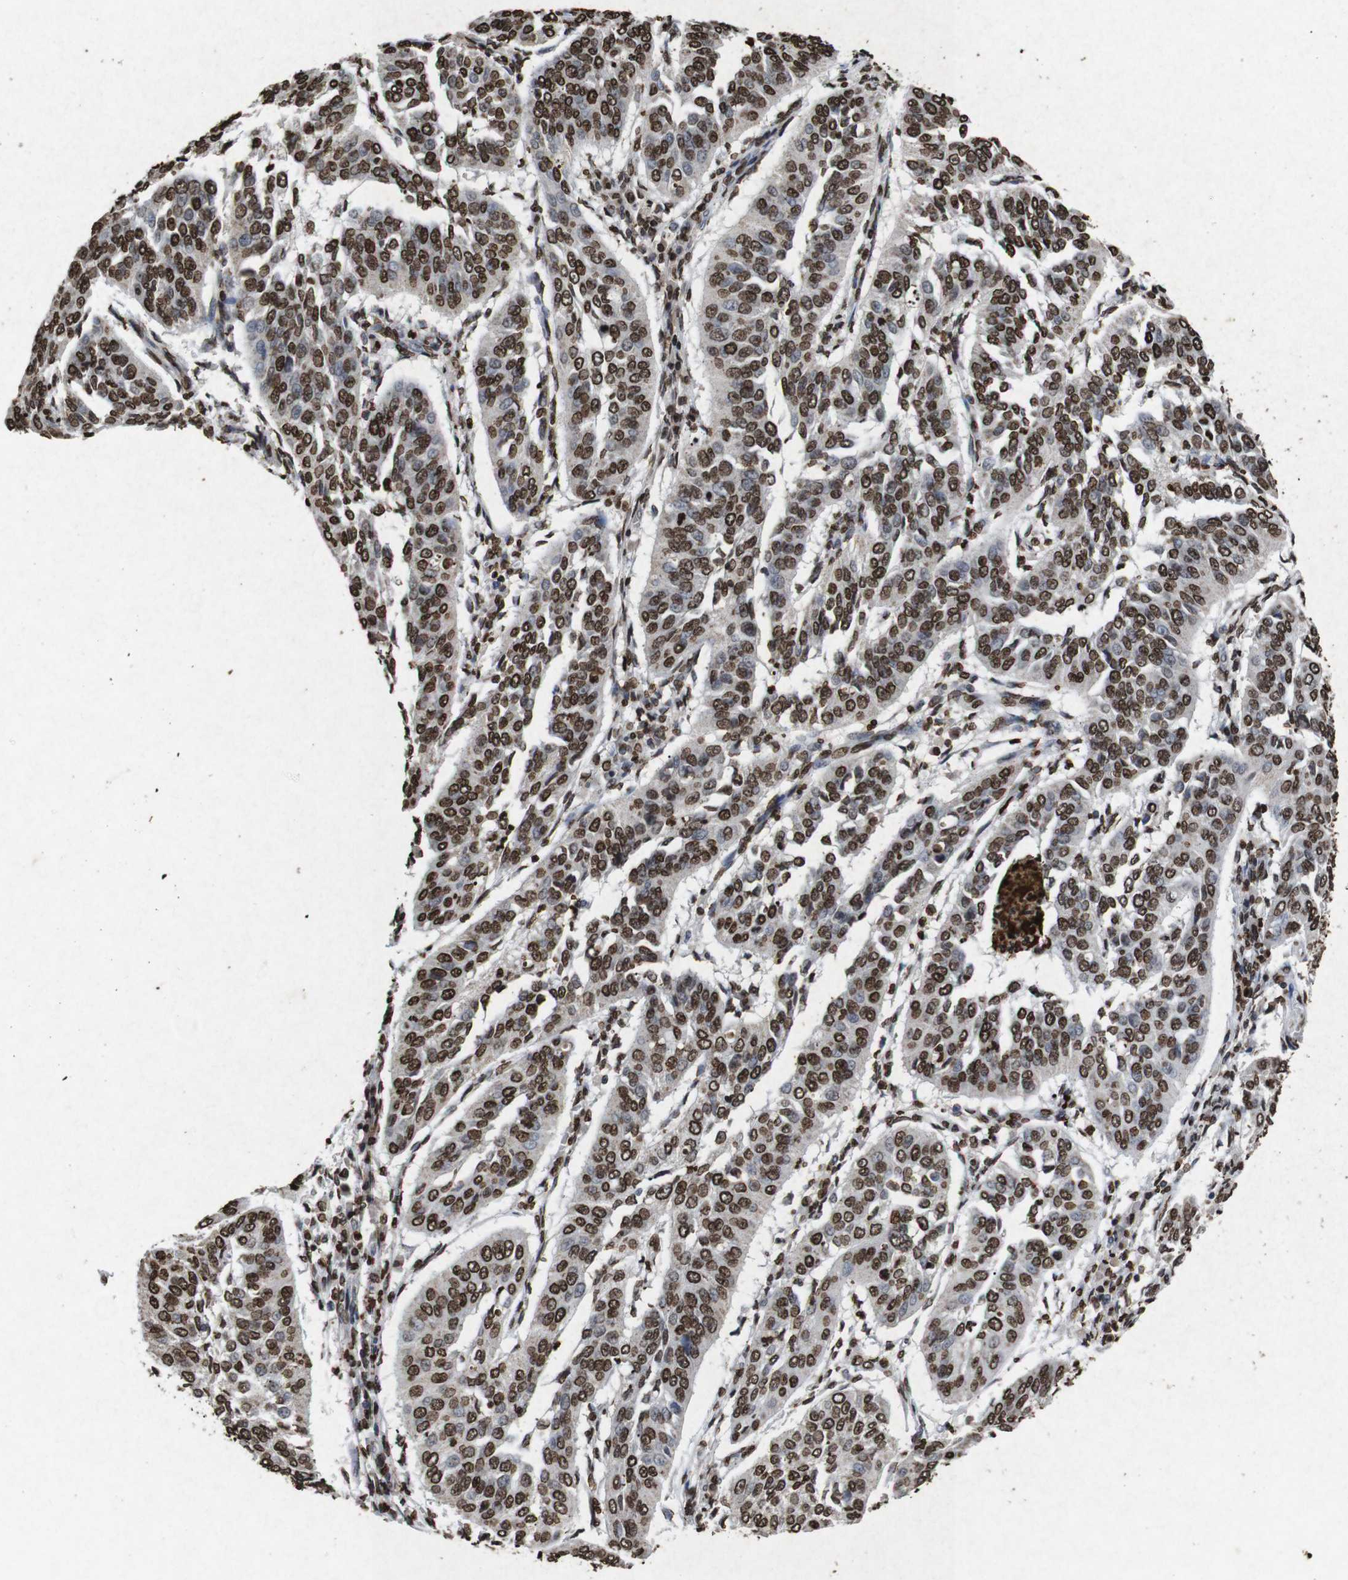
{"staining": {"intensity": "strong", "quantity": ">75%", "location": "nuclear"}, "tissue": "cervical cancer", "cell_type": "Tumor cells", "image_type": "cancer", "snomed": [{"axis": "morphology", "description": "Normal tissue, NOS"}, {"axis": "morphology", "description": "Squamous cell carcinoma, NOS"}, {"axis": "topography", "description": "Cervix"}], "caption": "Immunohistochemical staining of cervical cancer (squamous cell carcinoma) shows high levels of strong nuclear protein expression in approximately >75% of tumor cells.", "gene": "MDM2", "patient": {"sex": "female", "age": 39}}